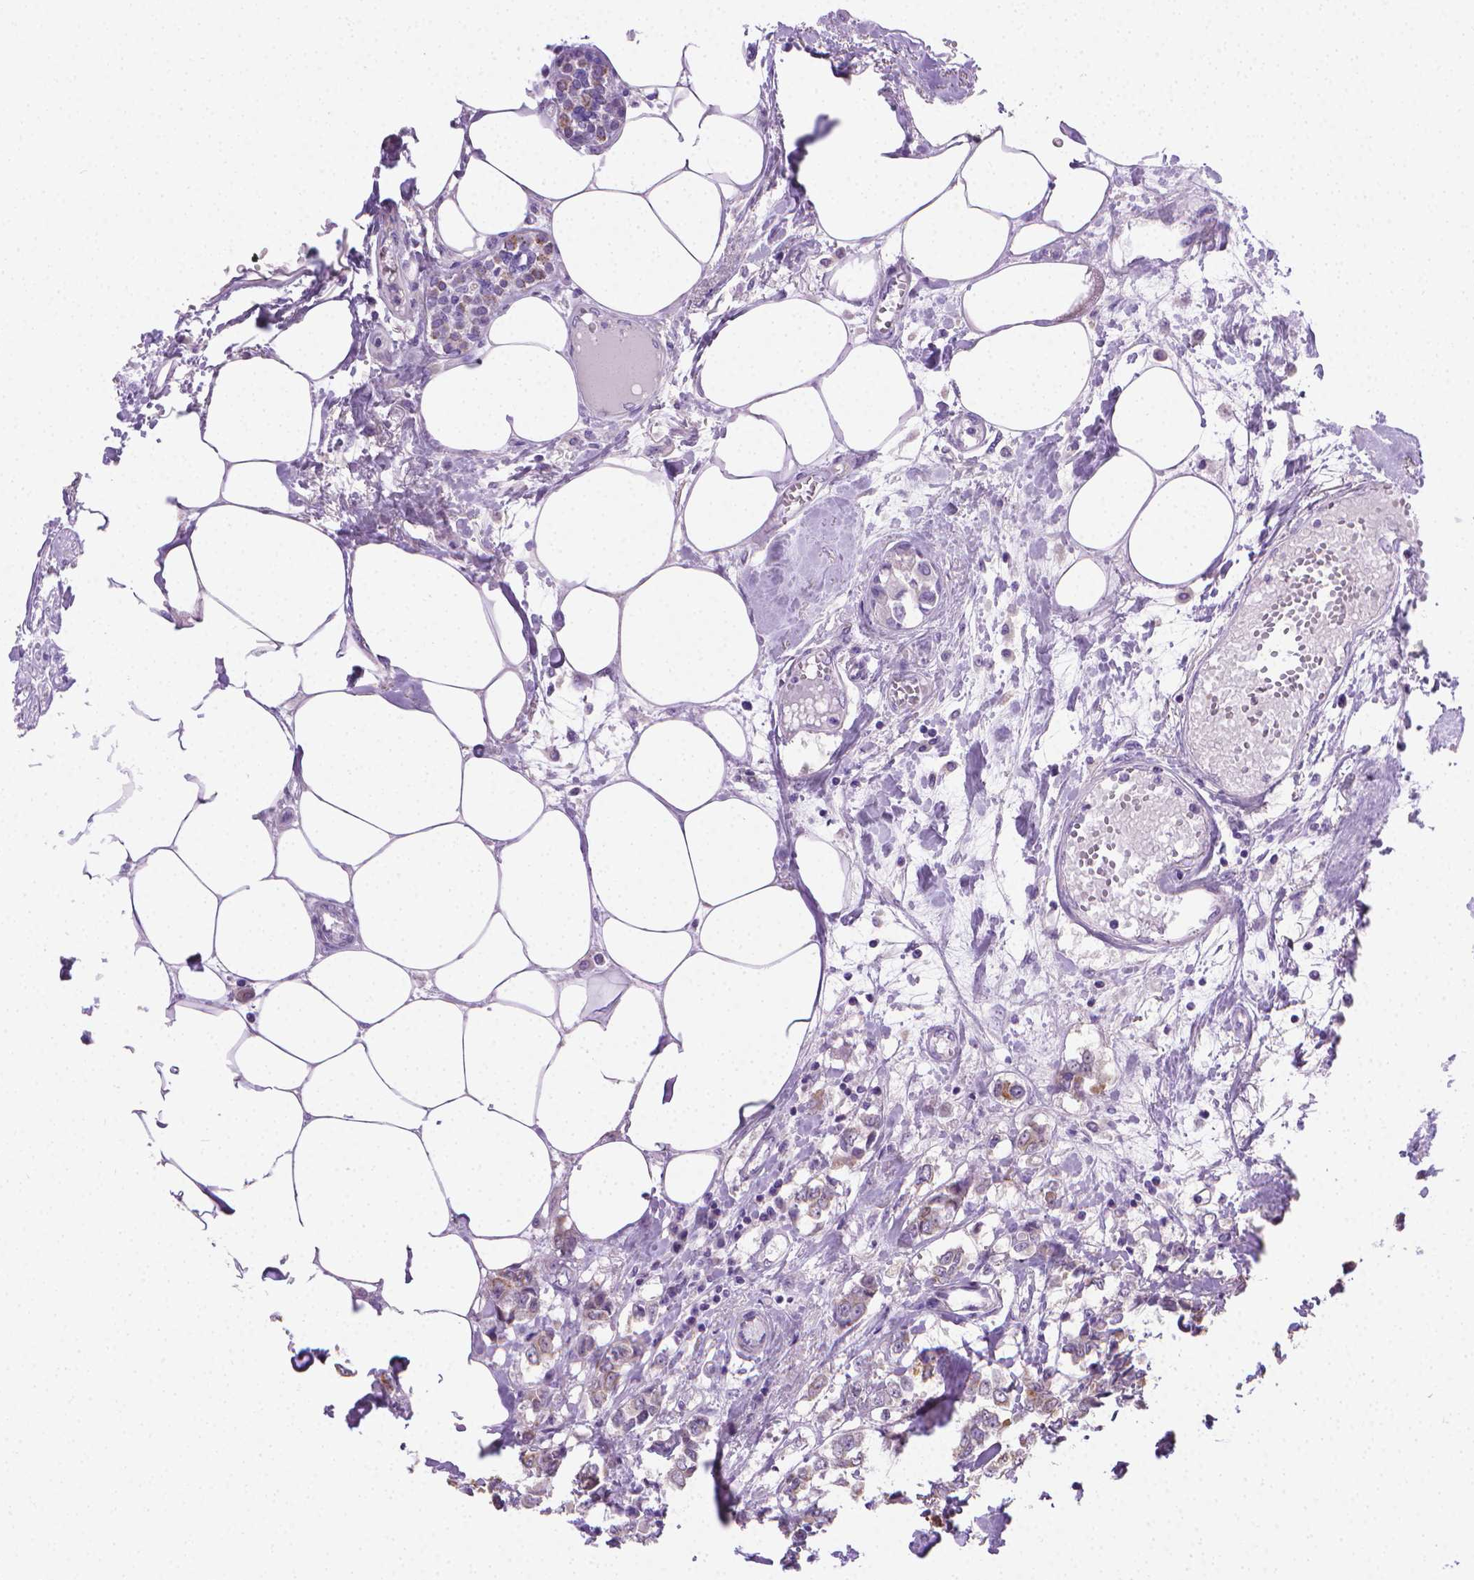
{"staining": {"intensity": "weak", "quantity": "<25%", "location": "cytoplasmic/membranous"}, "tissue": "breast cancer", "cell_type": "Tumor cells", "image_type": "cancer", "snomed": [{"axis": "morphology", "description": "Duct carcinoma"}, {"axis": "topography", "description": "Breast"}], "caption": "Protein analysis of breast cancer demonstrates no significant expression in tumor cells.", "gene": "PNMA2", "patient": {"sex": "female", "age": 94}}